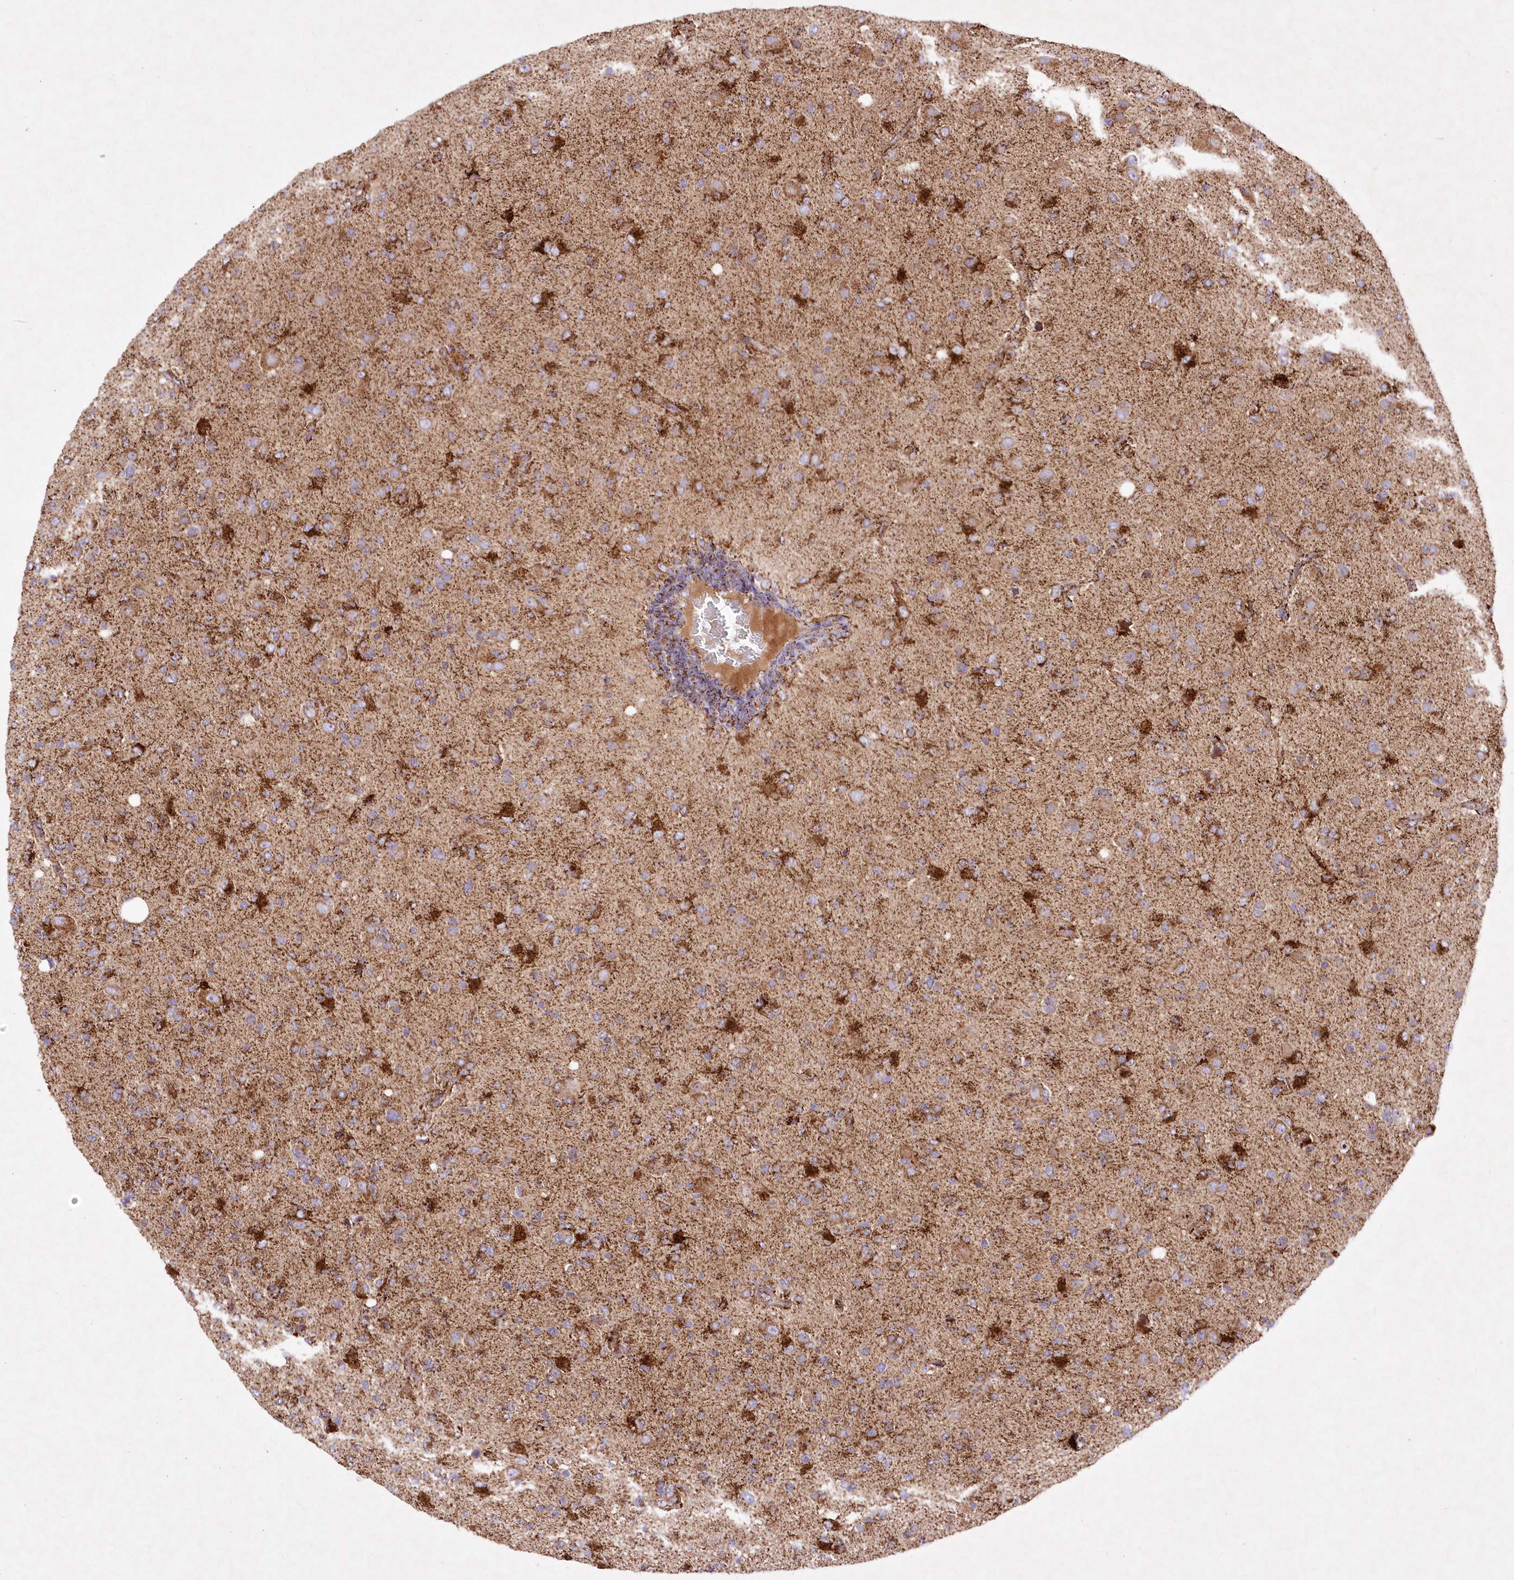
{"staining": {"intensity": "strong", "quantity": "25%-75%", "location": "cytoplasmic/membranous"}, "tissue": "glioma", "cell_type": "Tumor cells", "image_type": "cancer", "snomed": [{"axis": "morphology", "description": "Glioma, malignant, High grade"}, {"axis": "topography", "description": "Brain"}], "caption": "Human glioma stained with a protein marker shows strong staining in tumor cells.", "gene": "ASNSD1", "patient": {"sex": "female", "age": 57}}